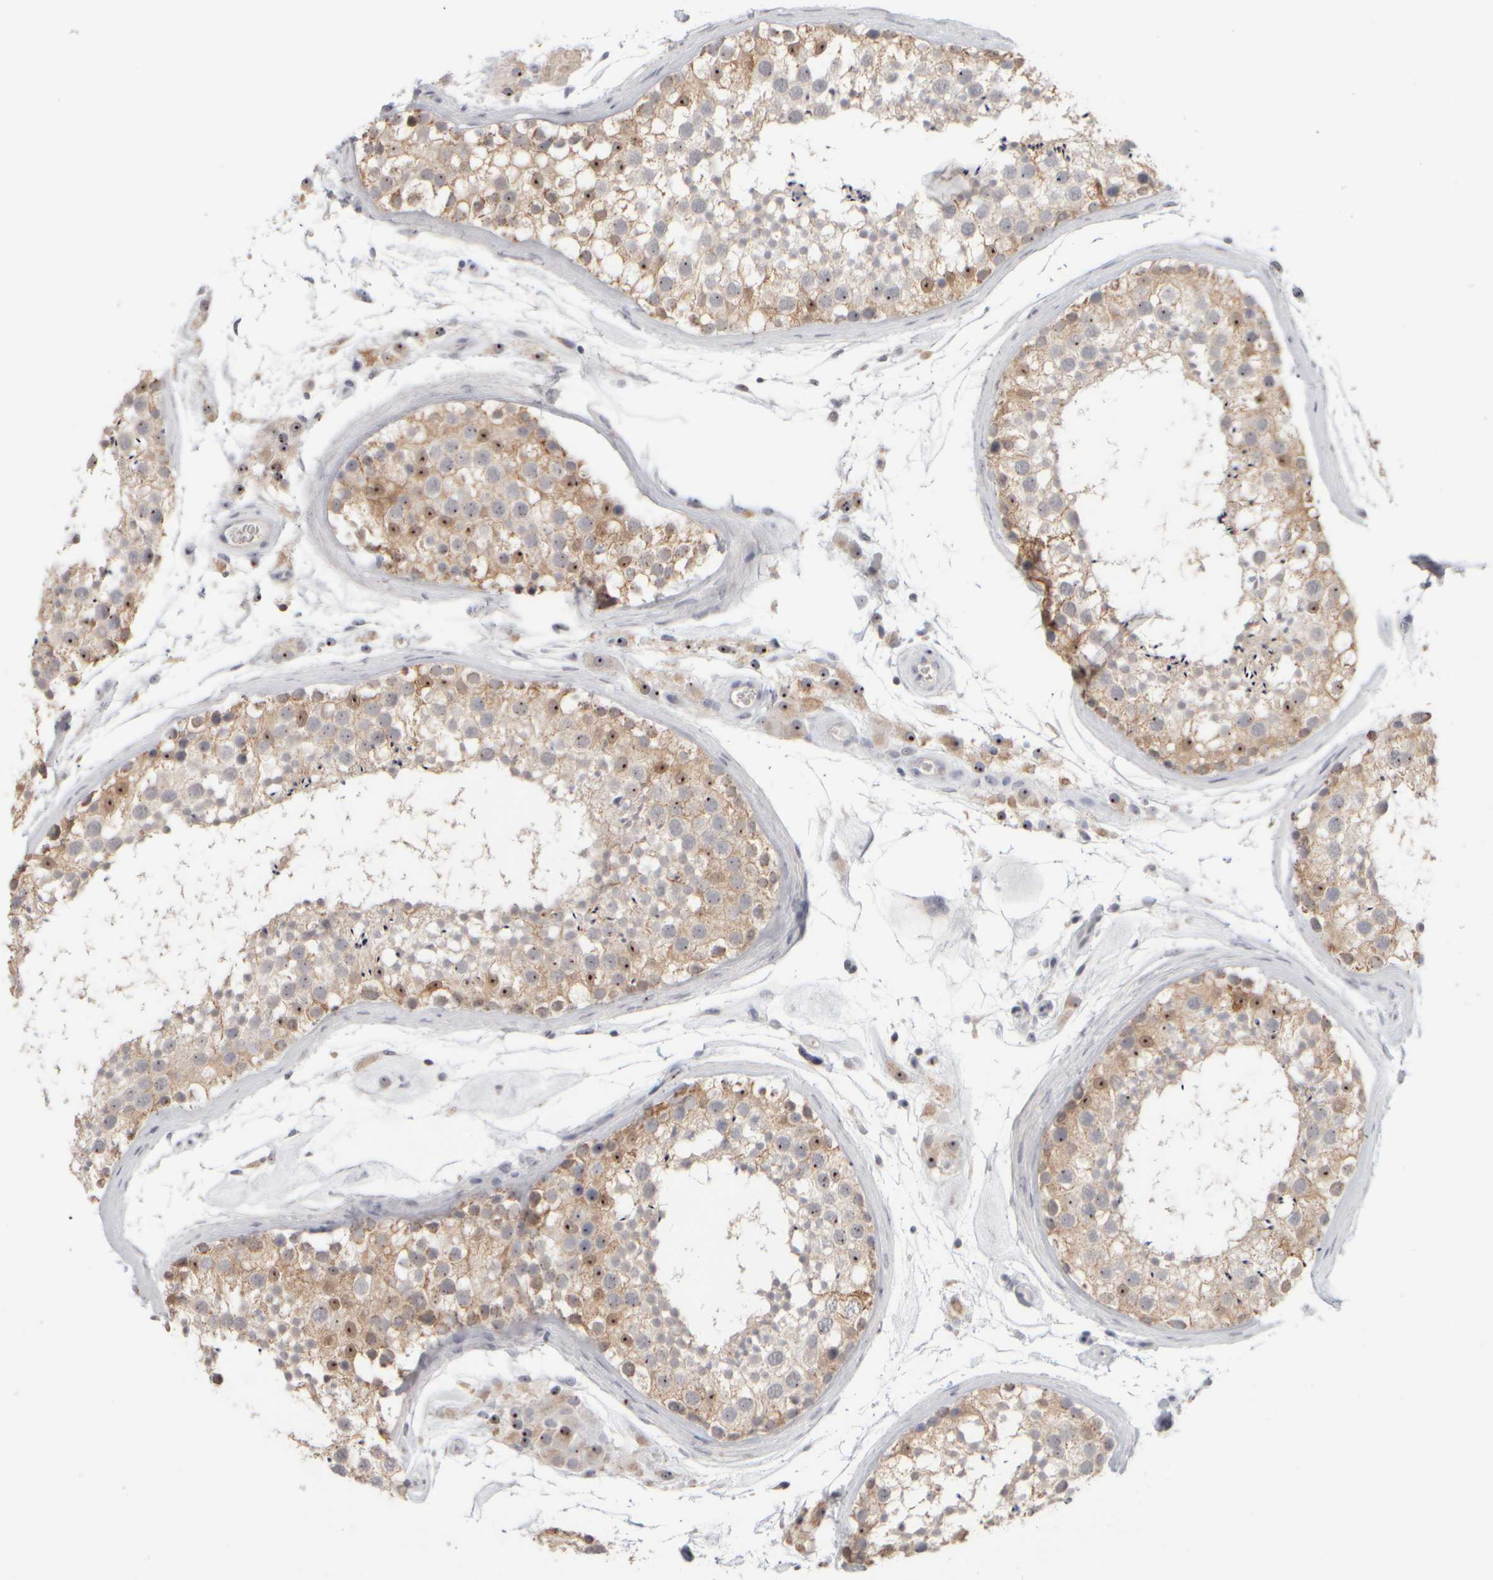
{"staining": {"intensity": "strong", "quantity": ">75%", "location": "nuclear"}, "tissue": "testis", "cell_type": "Cells in seminiferous ducts", "image_type": "normal", "snomed": [{"axis": "morphology", "description": "Normal tissue, NOS"}, {"axis": "topography", "description": "Testis"}], "caption": "The photomicrograph demonstrates staining of unremarkable testis, revealing strong nuclear protein staining (brown color) within cells in seminiferous ducts. Using DAB (3,3'-diaminobenzidine) (brown) and hematoxylin (blue) stains, captured at high magnification using brightfield microscopy.", "gene": "DCXR", "patient": {"sex": "male", "age": 46}}